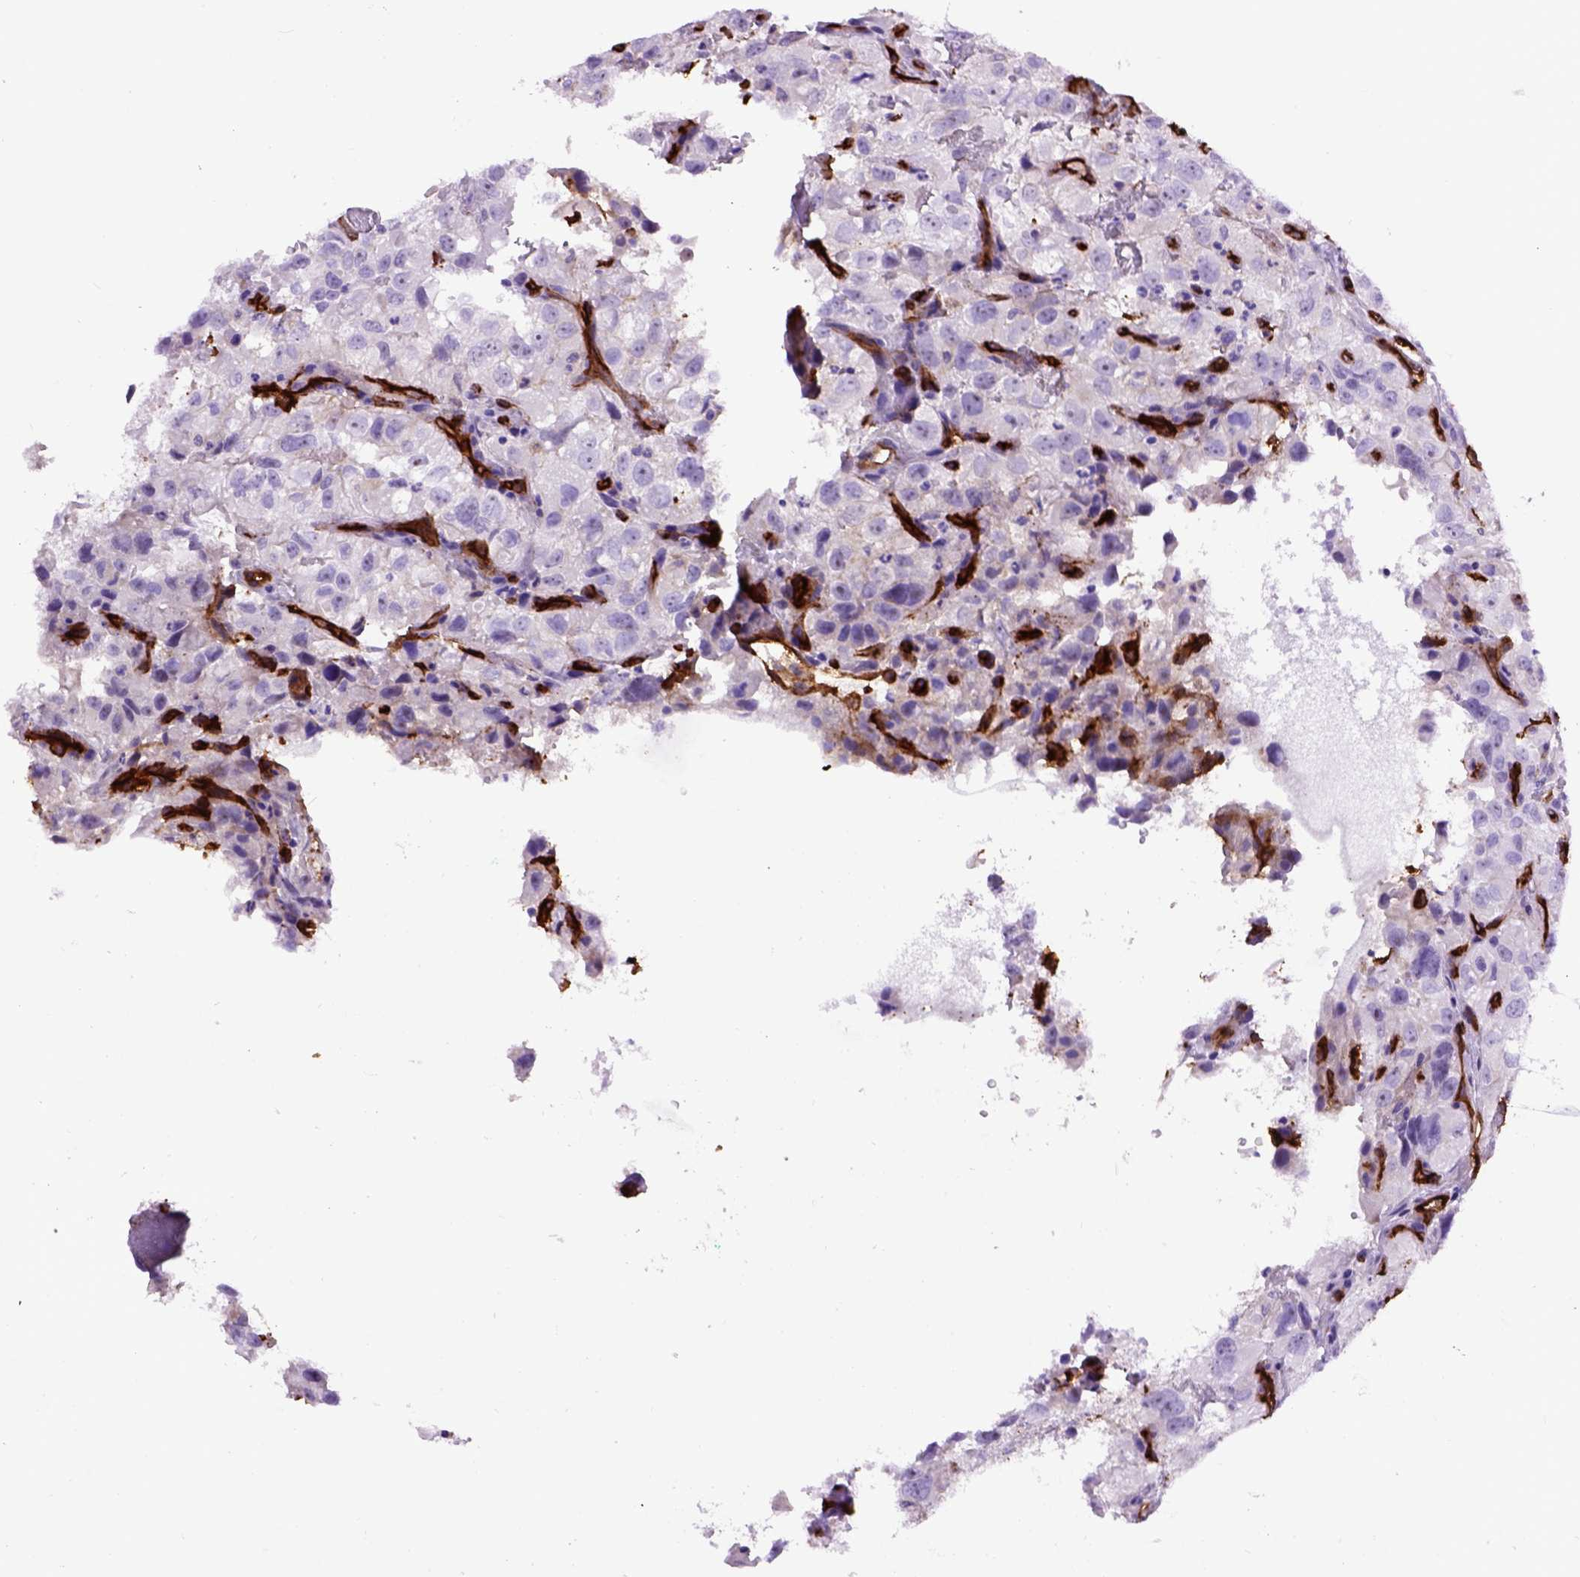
{"staining": {"intensity": "negative", "quantity": "none", "location": "none"}, "tissue": "renal cancer", "cell_type": "Tumor cells", "image_type": "cancer", "snomed": [{"axis": "morphology", "description": "Adenocarcinoma, NOS"}, {"axis": "topography", "description": "Kidney"}], "caption": "The micrograph displays no significant positivity in tumor cells of adenocarcinoma (renal).", "gene": "ENG", "patient": {"sex": "male", "age": 64}}